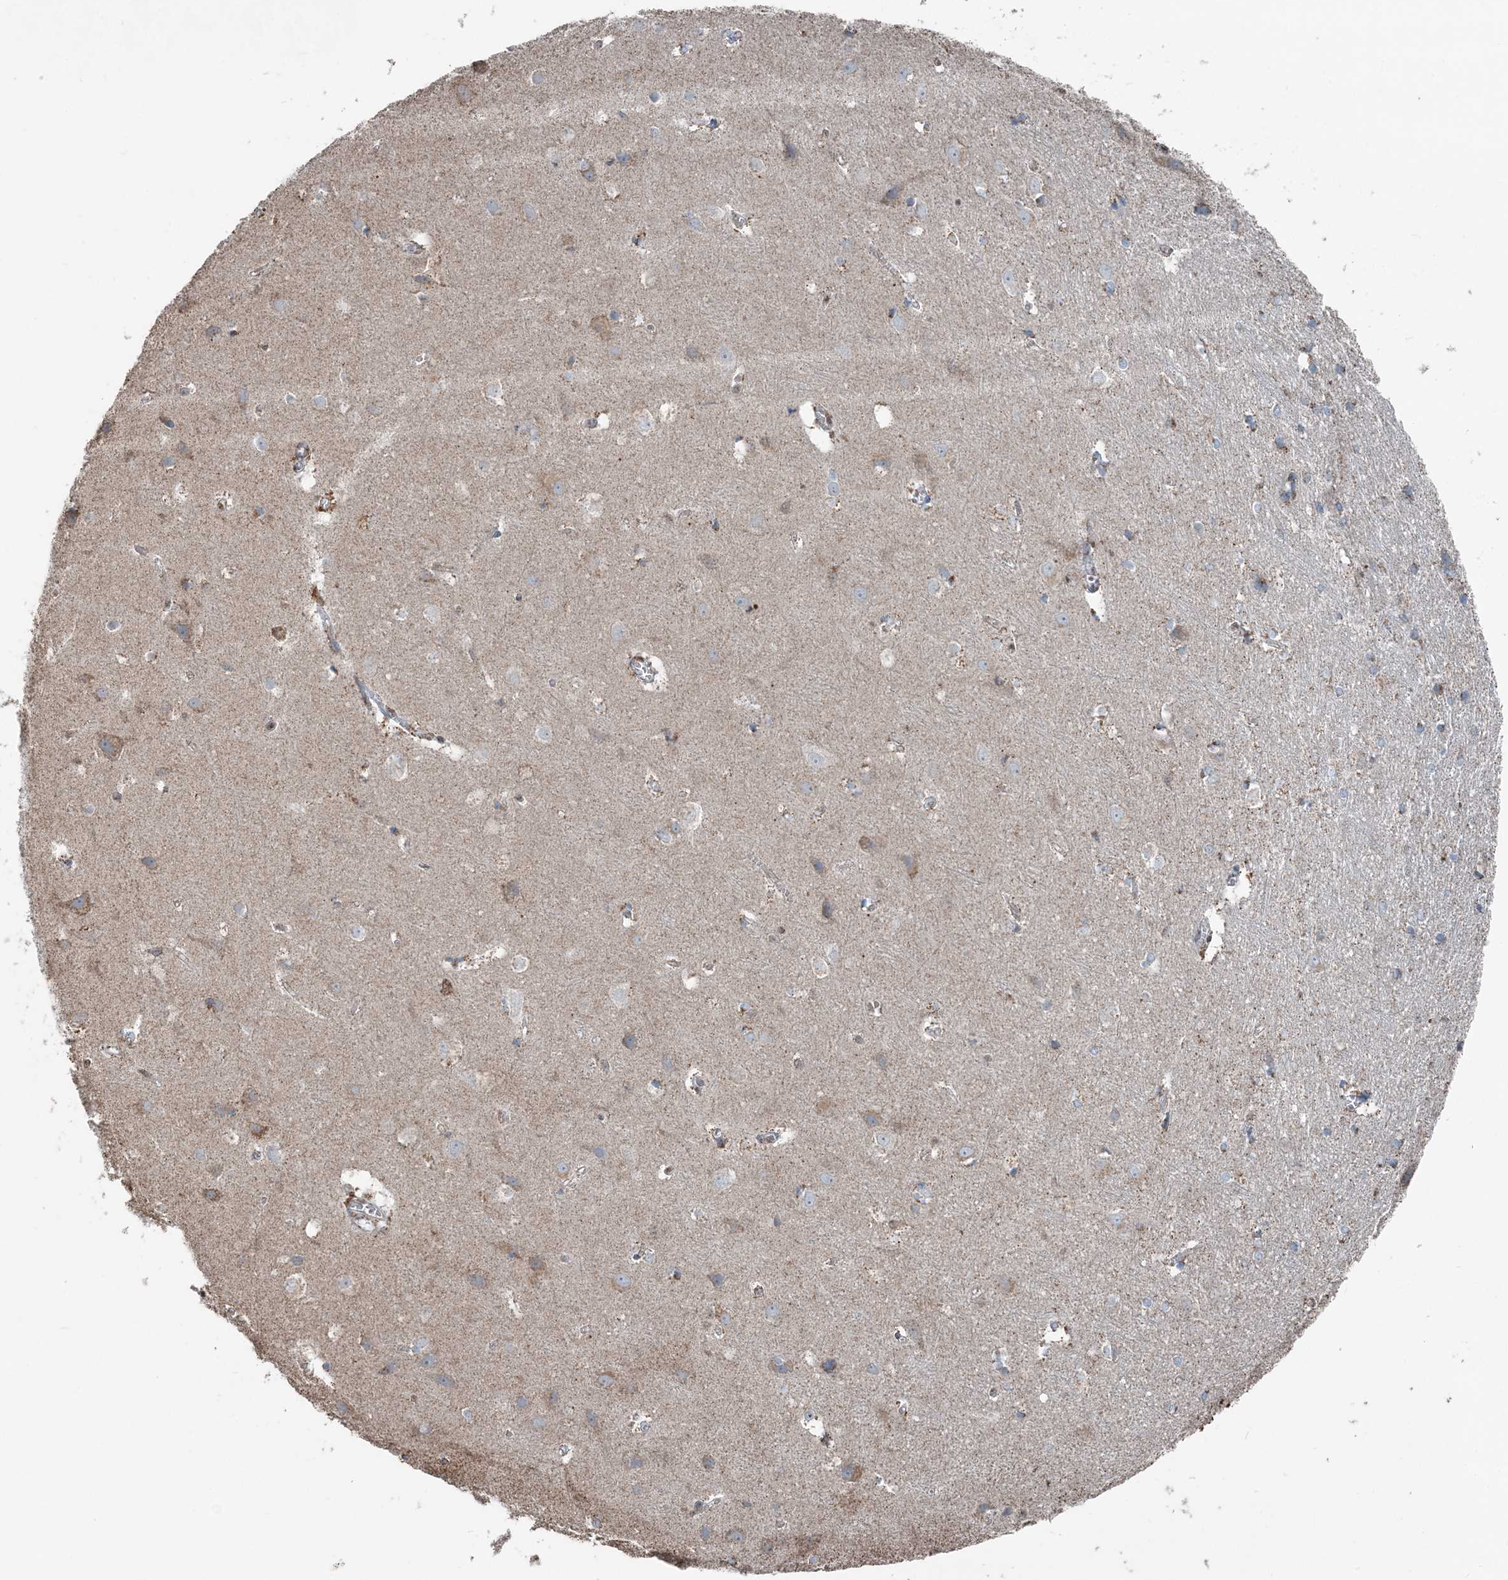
{"staining": {"intensity": "weak", "quantity": "25%-75%", "location": "cytoplasmic/membranous"}, "tissue": "cerebral cortex", "cell_type": "Endothelial cells", "image_type": "normal", "snomed": [{"axis": "morphology", "description": "Normal tissue, NOS"}, {"axis": "topography", "description": "Cerebral cortex"}], "caption": "Benign cerebral cortex was stained to show a protein in brown. There is low levels of weak cytoplasmic/membranous expression in approximately 25%-75% of endothelial cells. (Brightfield microscopy of DAB IHC at high magnification).", "gene": "SUCLG1", "patient": {"sex": "male", "age": 54}}